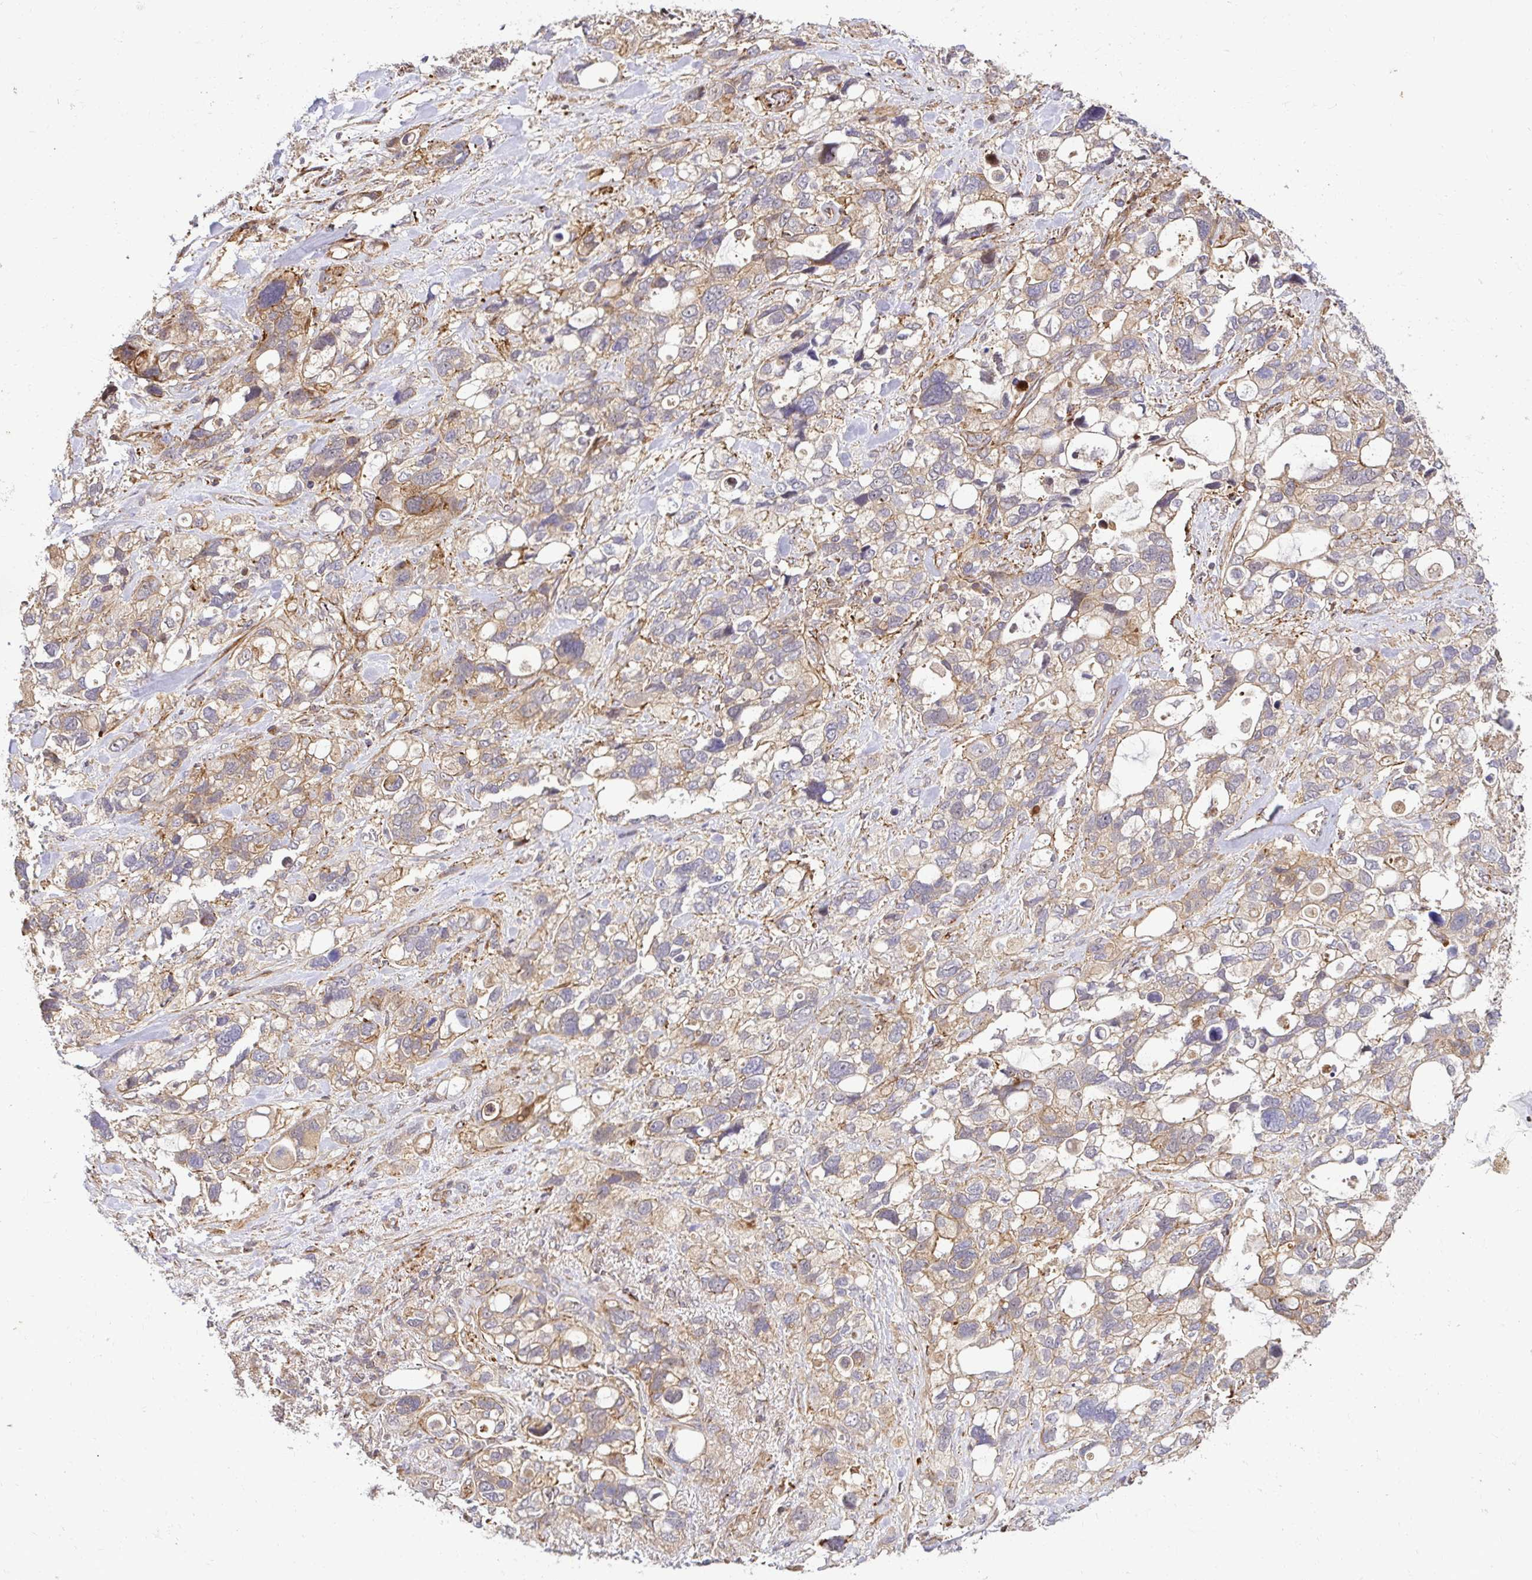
{"staining": {"intensity": "weak", "quantity": "<25%", "location": "cytoplasmic/membranous"}, "tissue": "stomach cancer", "cell_type": "Tumor cells", "image_type": "cancer", "snomed": [{"axis": "morphology", "description": "Adenocarcinoma, NOS"}, {"axis": "topography", "description": "Stomach, upper"}], "caption": "Tumor cells show no significant protein positivity in adenocarcinoma (stomach).", "gene": "PSMA4", "patient": {"sex": "female", "age": 81}}